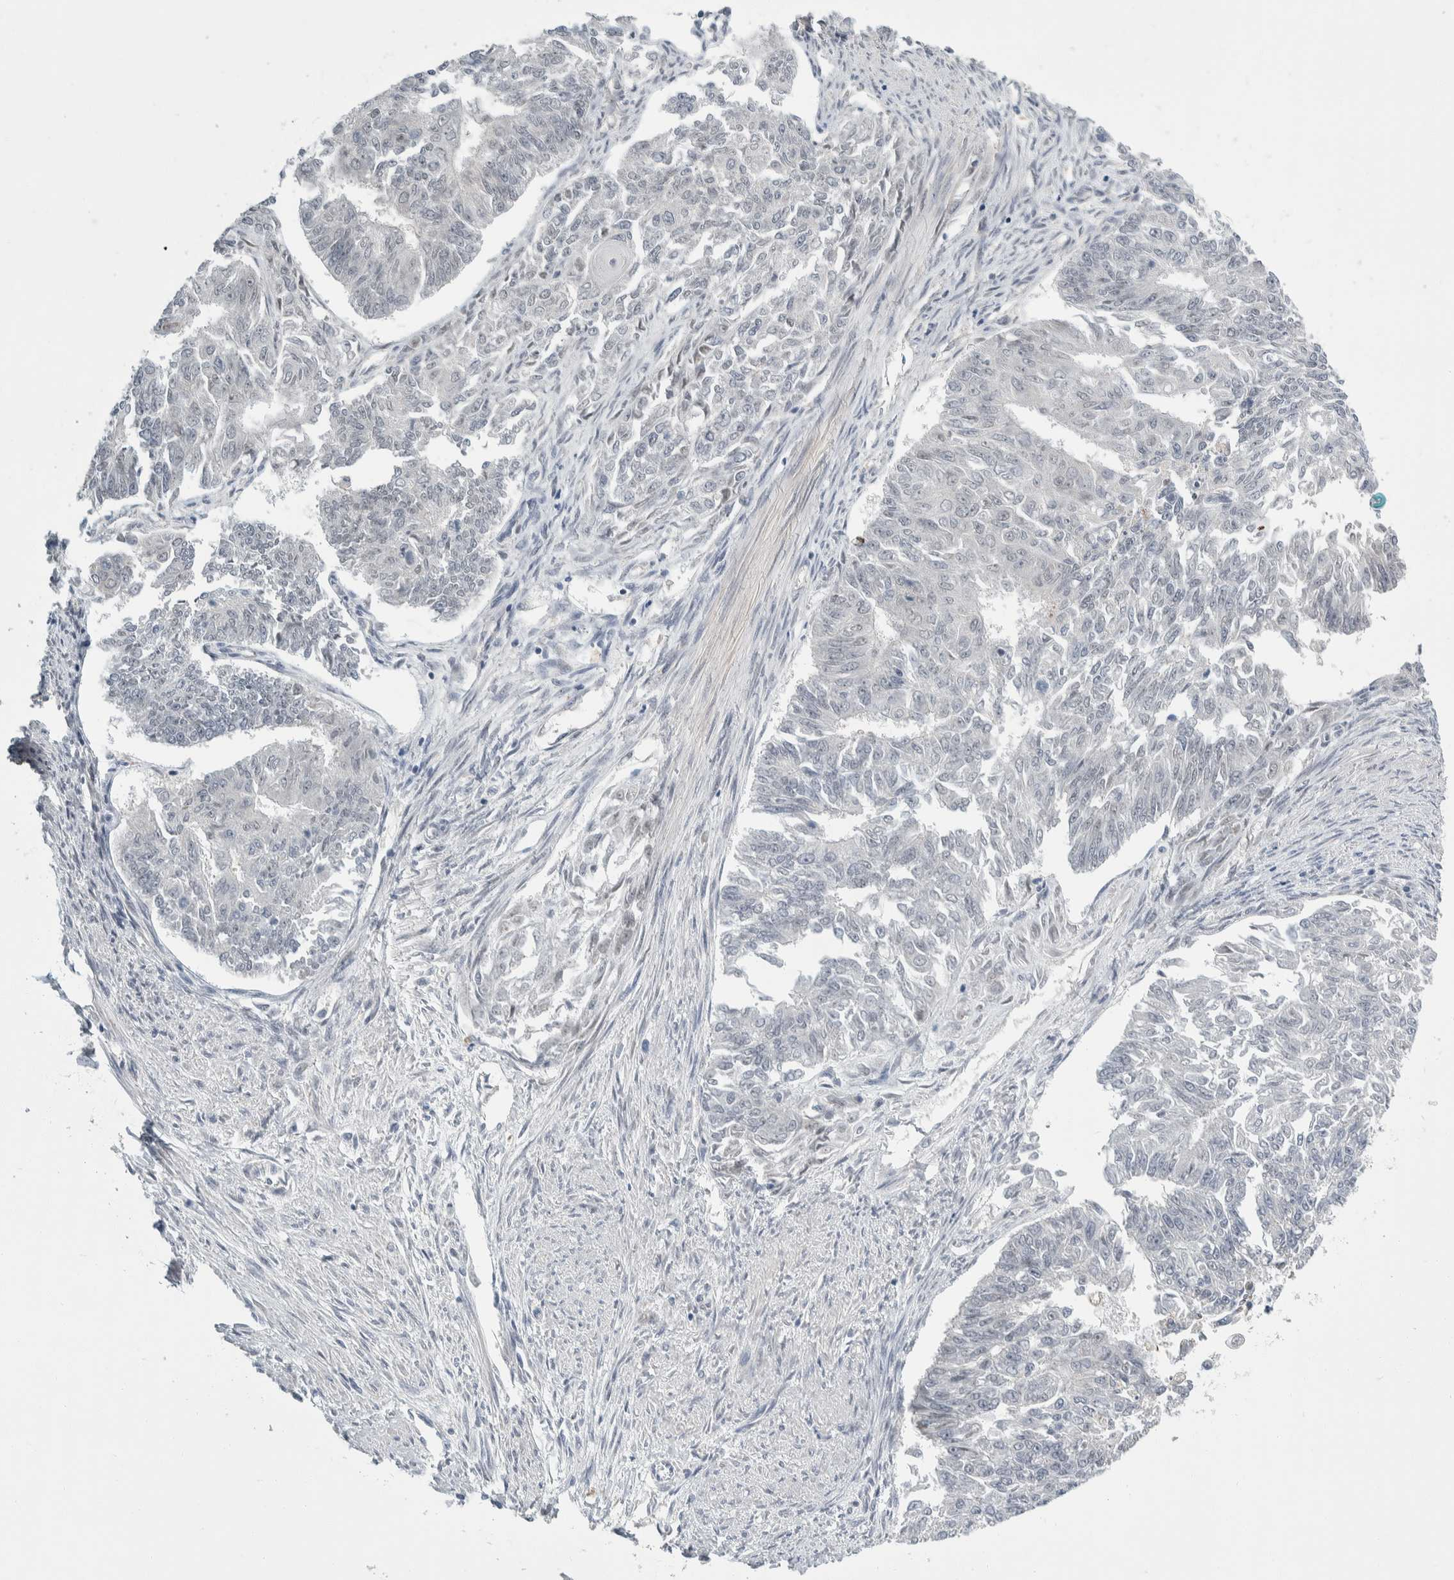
{"staining": {"intensity": "negative", "quantity": "none", "location": "none"}, "tissue": "endometrial cancer", "cell_type": "Tumor cells", "image_type": "cancer", "snomed": [{"axis": "morphology", "description": "Adenocarcinoma, NOS"}, {"axis": "topography", "description": "Endometrium"}], "caption": "Tumor cells show no significant protein staining in endometrial adenocarcinoma.", "gene": "SHPK", "patient": {"sex": "female", "age": 32}}